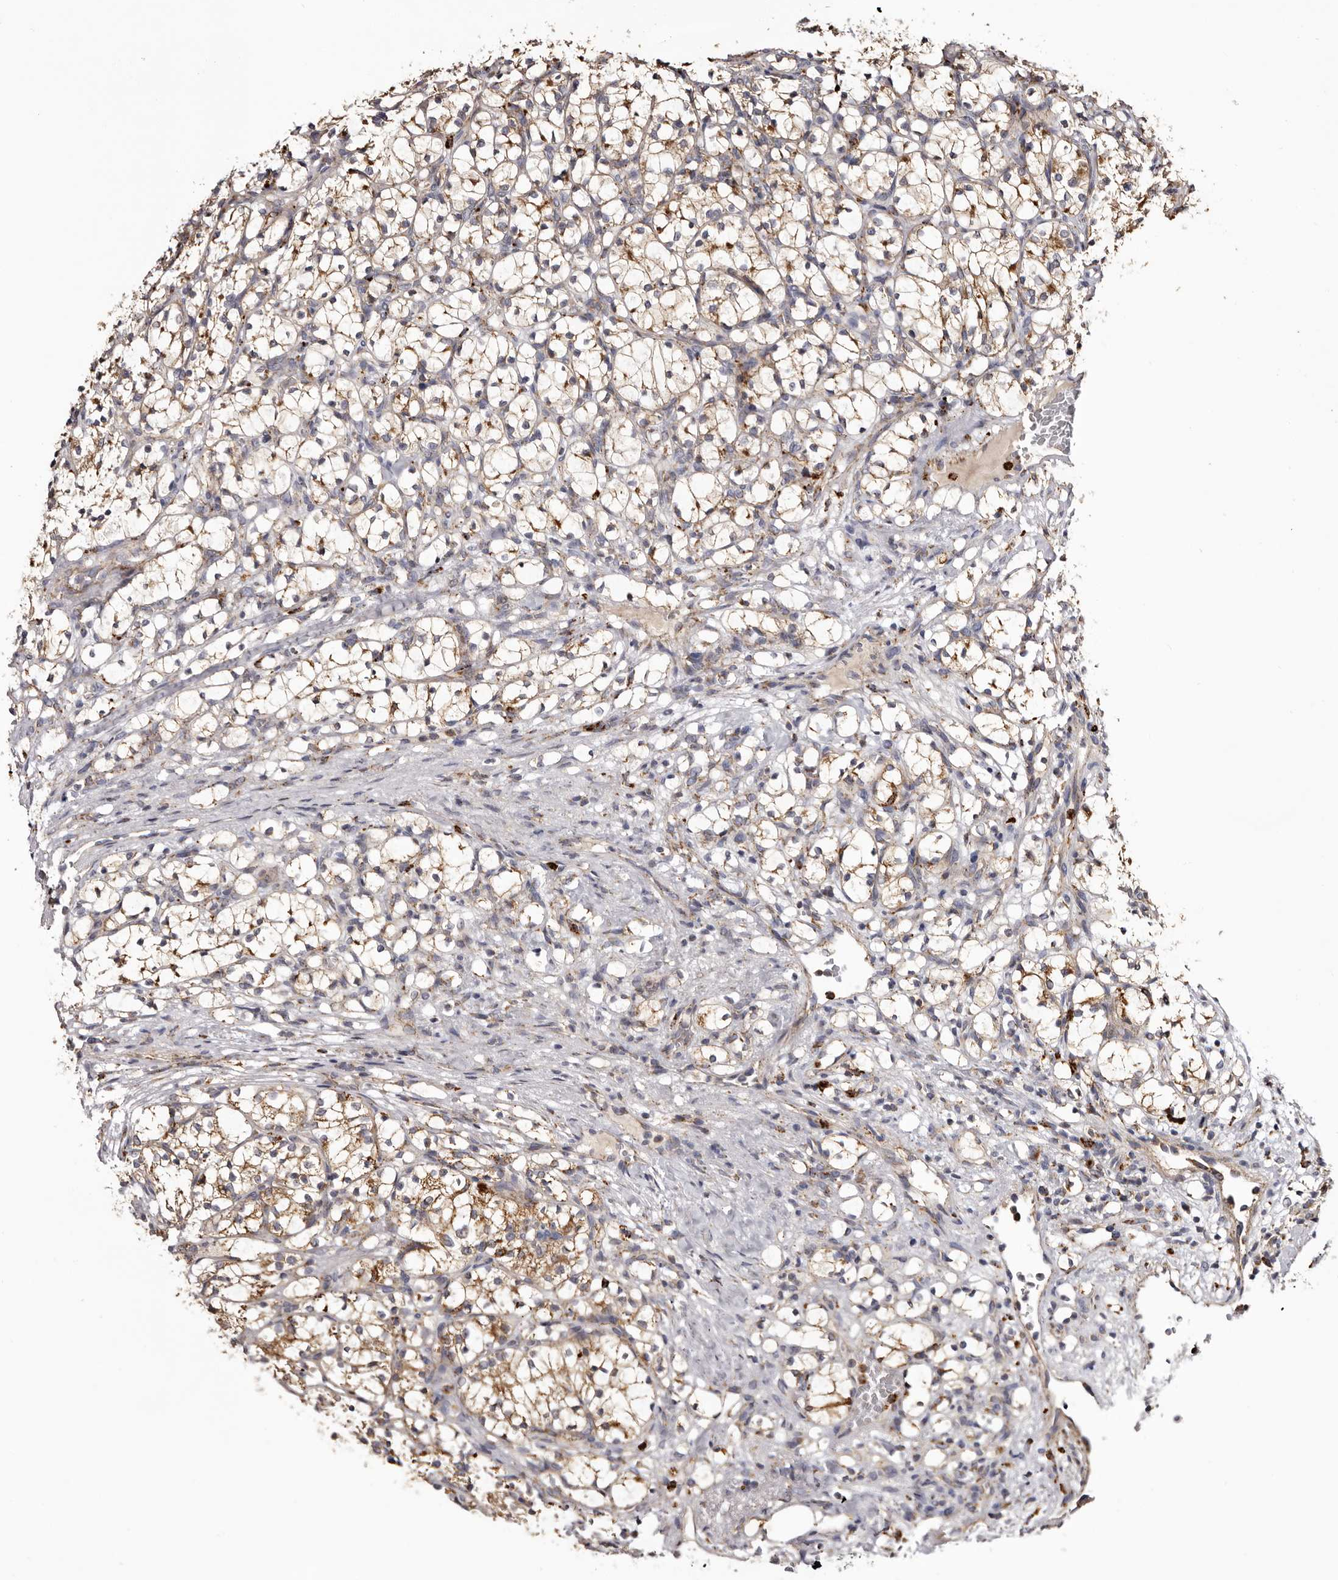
{"staining": {"intensity": "moderate", "quantity": ">75%", "location": "cytoplasmic/membranous"}, "tissue": "renal cancer", "cell_type": "Tumor cells", "image_type": "cancer", "snomed": [{"axis": "morphology", "description": "Adenocarcinoma, NOS"}, {"axis": "topography", "description": "Kidney"}], "caption": "Immunohistochemistry (IHC) micrograph of neoplastic tissue: renal cancer stained using immunohistochemistry (IHC) demonstrates medium levels of moderate protein expression localized specifically in the cytoplasmic/membranous of tumor cells, appearing as a cytoplasmic/membranous brown color.", "gene": "MECR", "patient": {"sex": "female", "age": 69}}